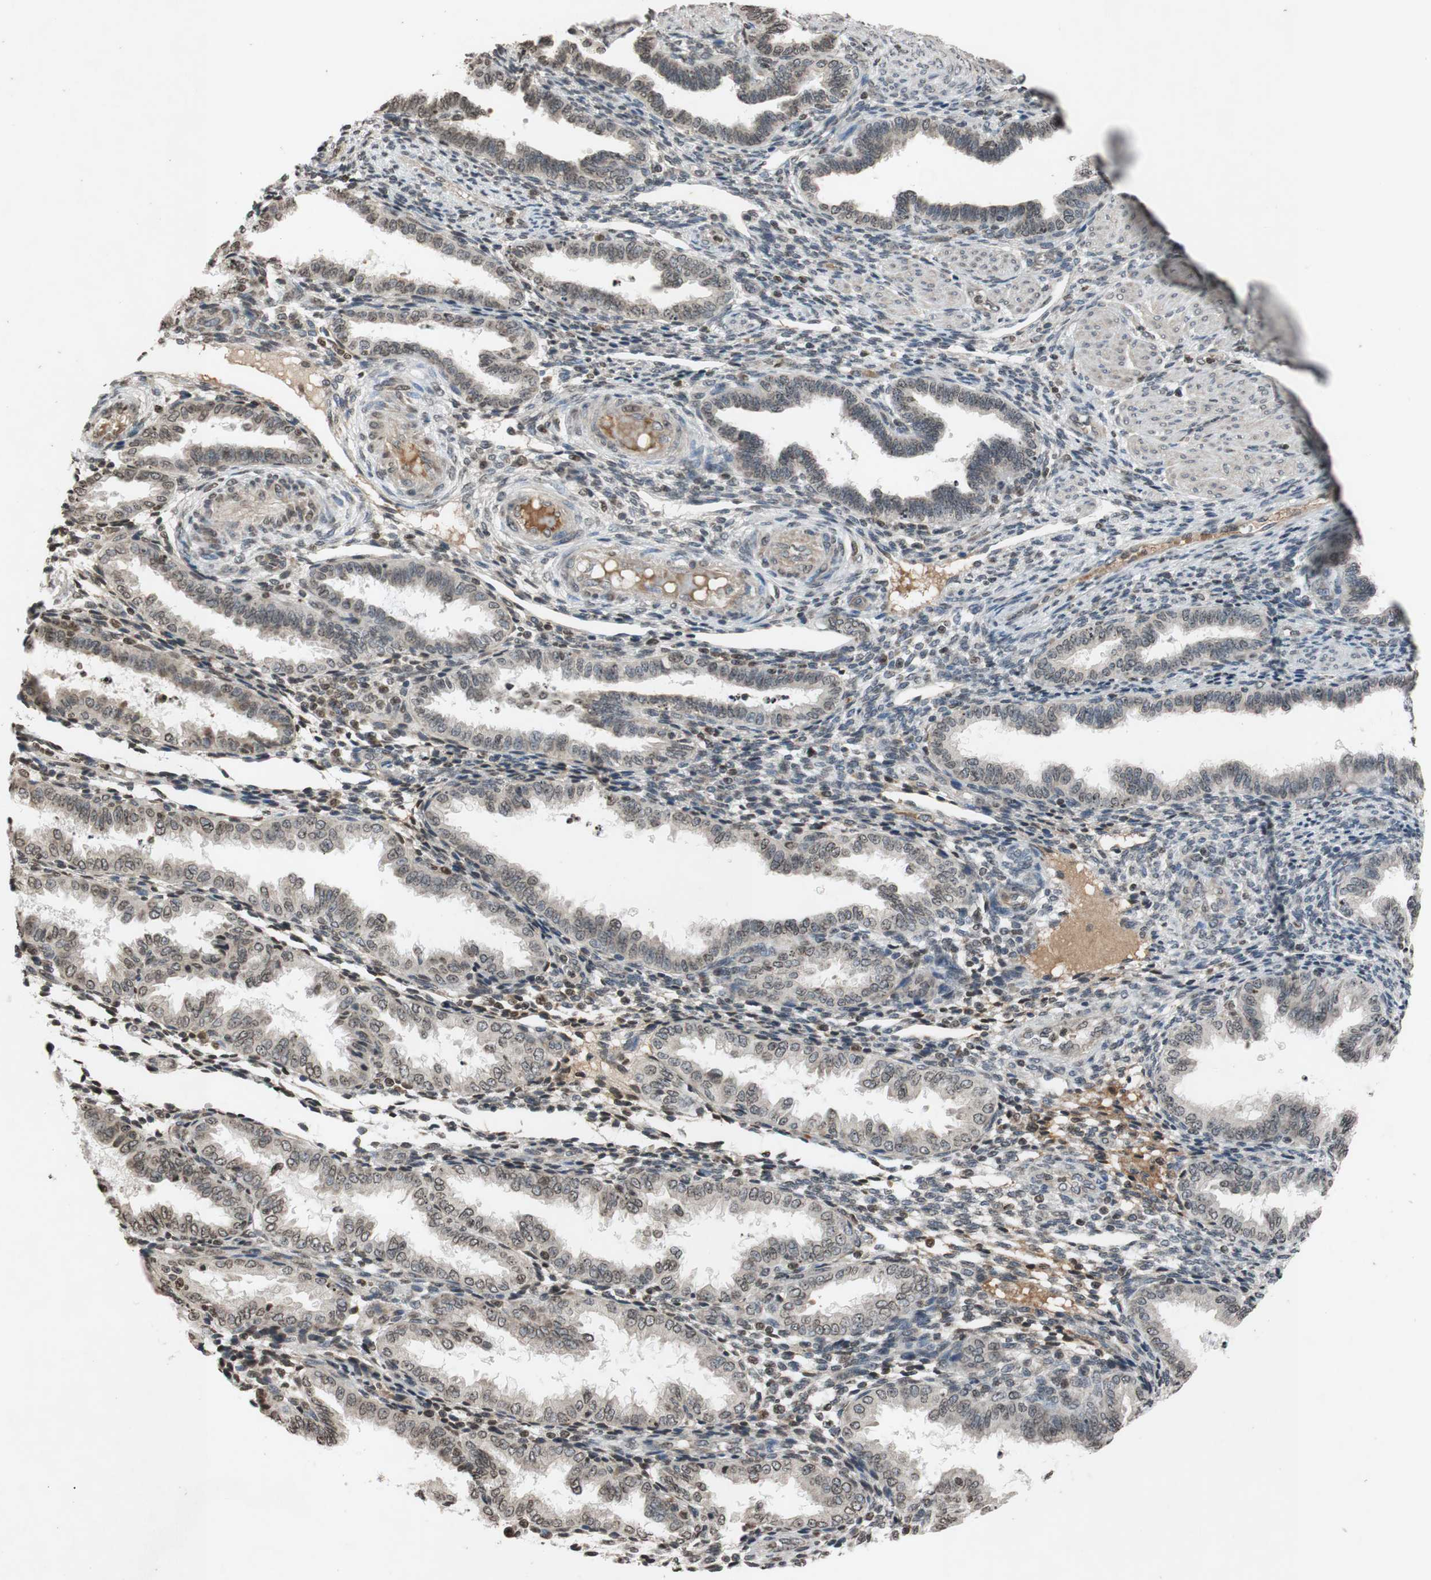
{"staining": {"intensity": "negative", "quantity": "none", "location": "none"}, "tissue": "endometrium", "cell_type": "Cells in endometrial stroma", "image_type": "normal", "snomed": [{"axis": "morphology", "description": "Normal tissue, NOS"}, {"axis": "topography", "description": "Endometrium"}], "caption": "Immunohistochemistry photomicrograph of benign endometrium: endometrium stained with DAB (3,3'-diaminobenzidine) demonstrates no significant protein expression in cells in endometrial stroma.", "gene": "MCM6", "patient": {"sex": "female", "age": 33}}